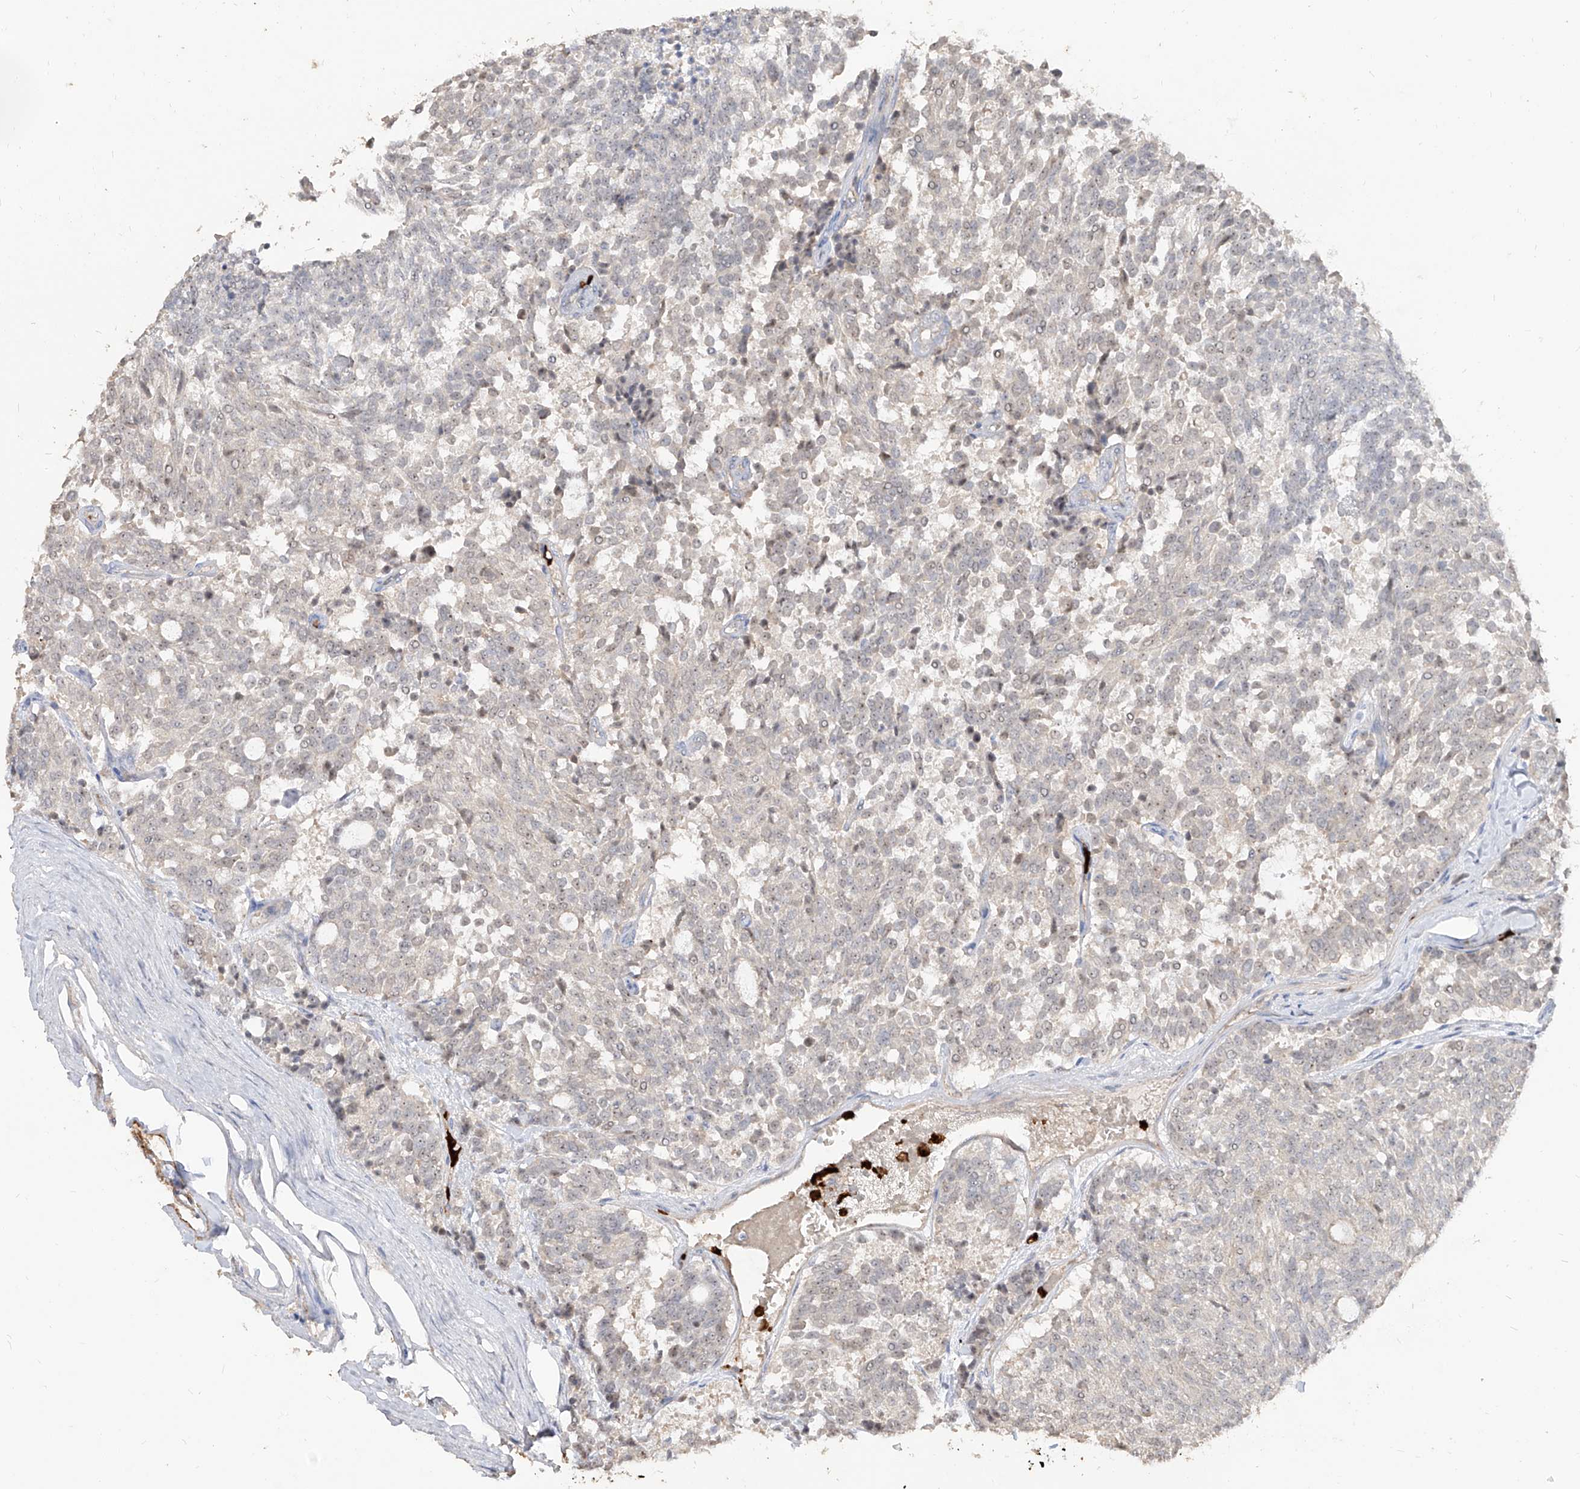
{"staining": {"intensity": "negative", "quantity": "none", "location": "none"}, "tissue": "carcinoid", "cell_type": "Tumor cells", "image_type": "cancer", "snomed": [{"axis": "morphology", "description": "Carcinoid, malignant, NOS"}, {"axis": "topography", "description": "Pancreas"}], "caption": "This image is of carcinoid (malignant) stained with IHC to label a protein in brown with the nuclei are counter-stained blue. There is no expression in tumor cells.", "gene": "ZNF227", "patient": {"sex": "female", "age": 54}}